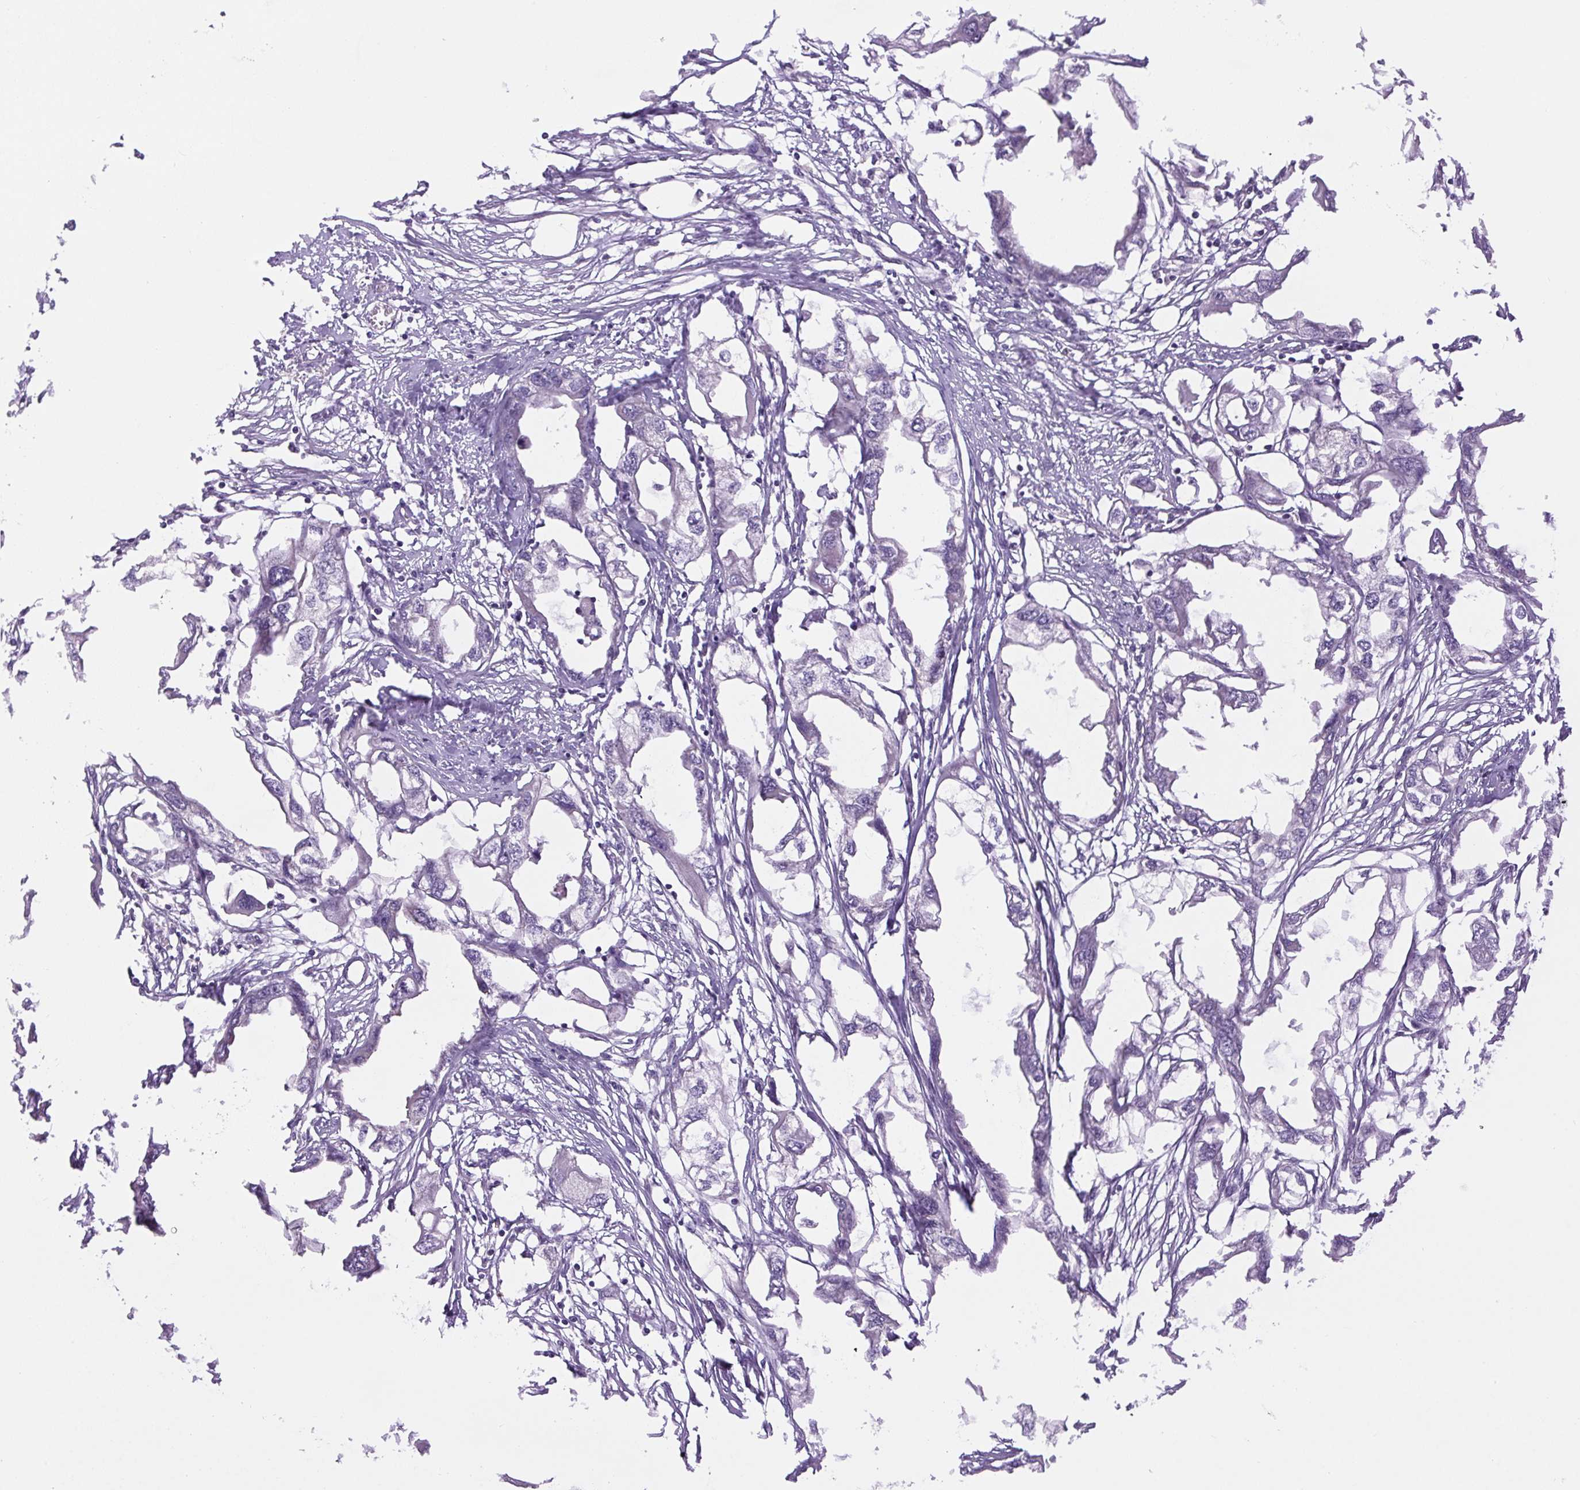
{"staining": {"intensity": "negative", "quantity": "none", "location": "none"}, "tissue": "endometrial cancer", "cell_type": "Tumor cells", "image_type": "cancer", "snomed": [{"axis": "morphology", "description": "Adenocarcinoma, NOS"}, {"axis": "morphology", "description": "Adenocarcinoma, metastatic, NOS"}, {"axis": "topography", "description": "Adipose tissue"}, {"axis": "topography", "description": "Endometrium"}], "caption": "Human endometrial cancer (adenocarcinoma) stained for a protein using immunohistochemistry displays no expression in tumor cells.", "gene": "MINK1", "patient": {"sex": "female", "age": 67}}